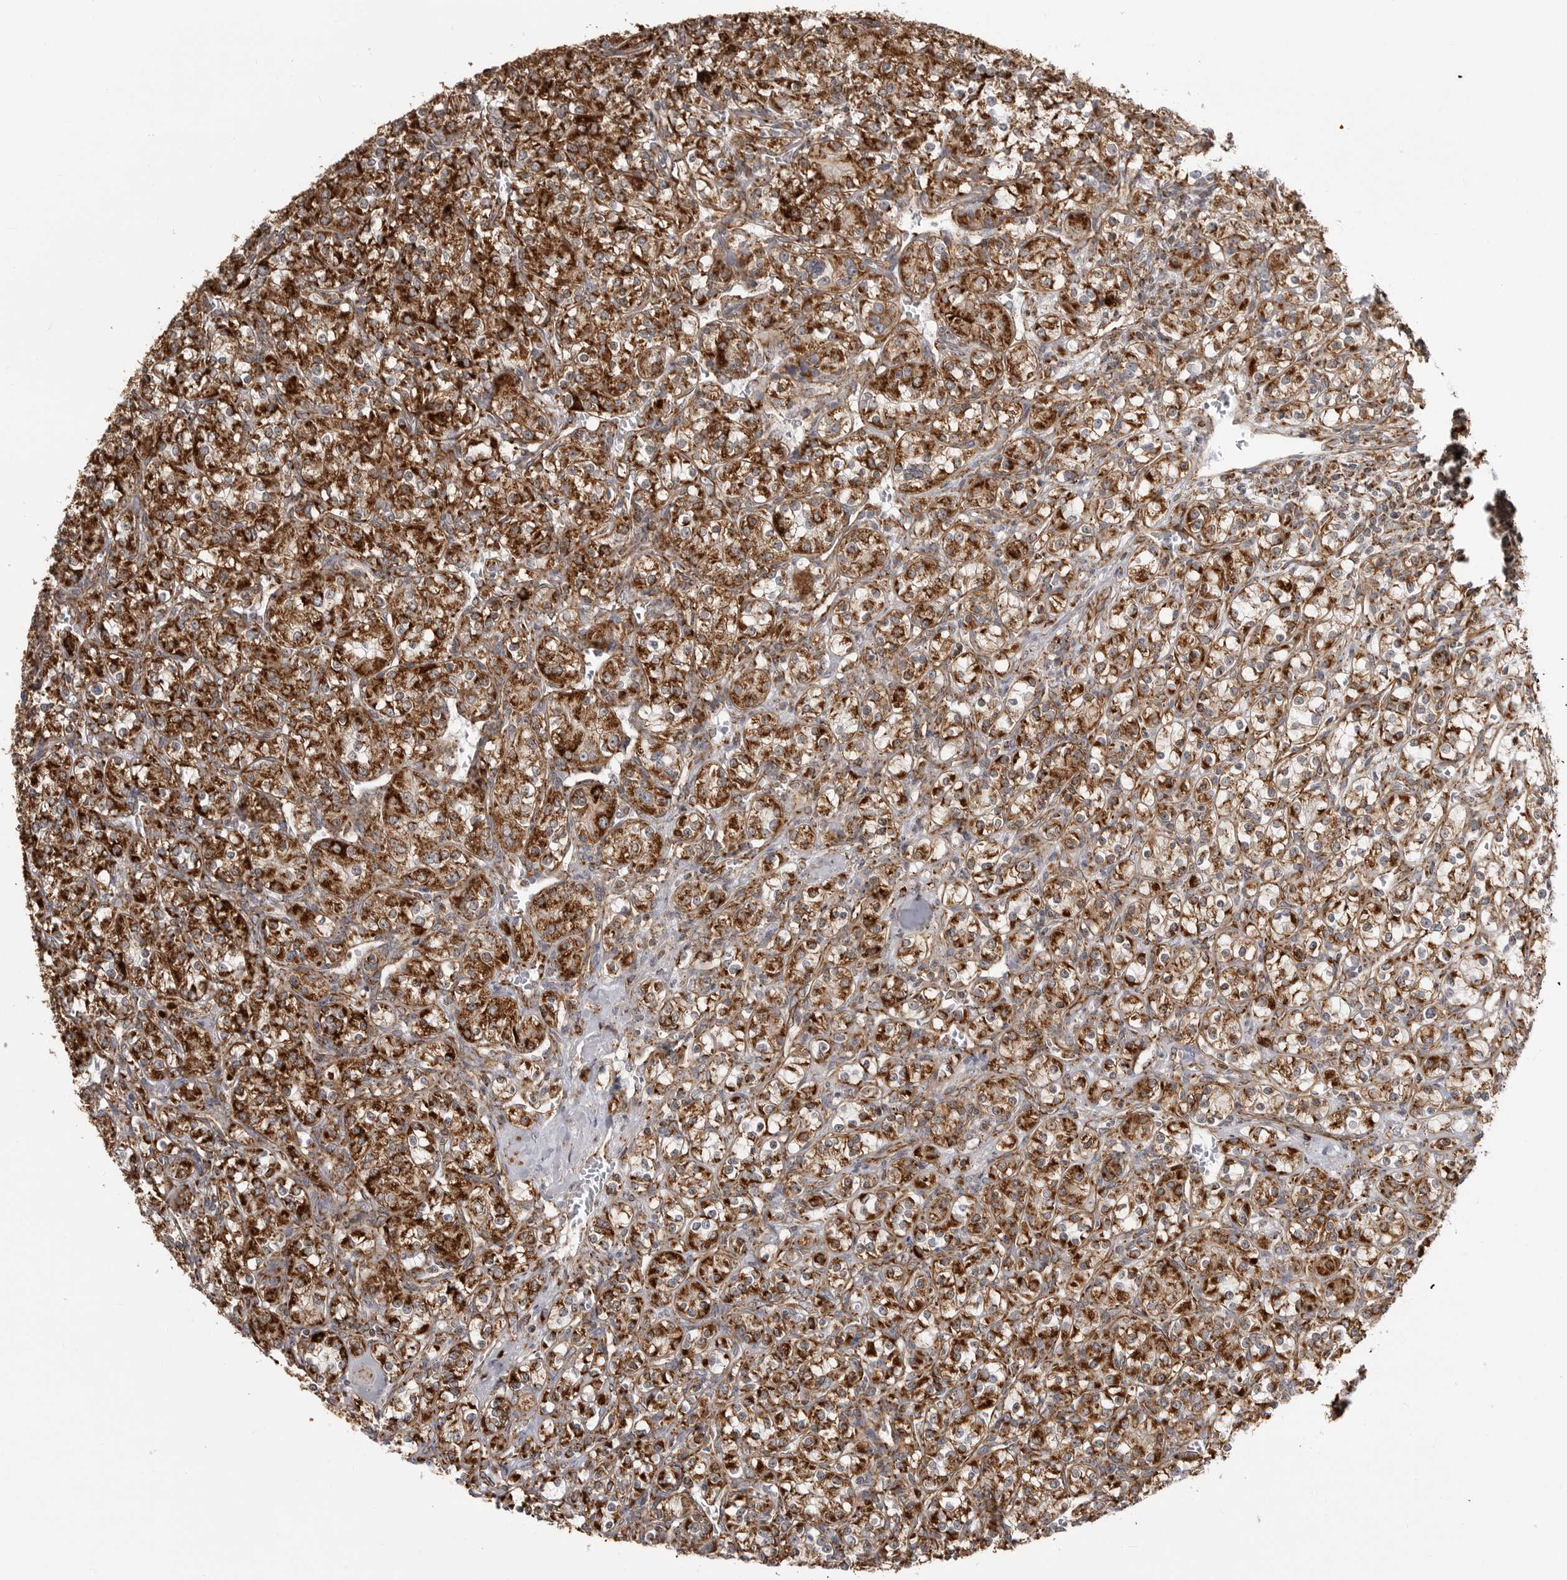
{"staining": {"intensity": "strong", "quantity": ">75%", "location": "cytoplasmic/membranous"}, "tissue": "renal cancer", "cell_type": "Tumor cells", "image_type": "cancer", "snomed": [{"axis": "morphology", "description": "Adenocarcinoma, NOS"}, {"axis": "topography", "description": "Kidney"}], "caption": "Protein expression analysis of renal cancer (adenocarcinoma) displays strong cytoplasmic/membranous staining in about >75% of tumor cells. (Stains: DAB (3,3'-diaminobenzidine) in brown, nuclei in blue, Microscopy: brightfield microscopy at high magnification).", "gene": "FH", "patient": {"sex": "male", "age": 77}}